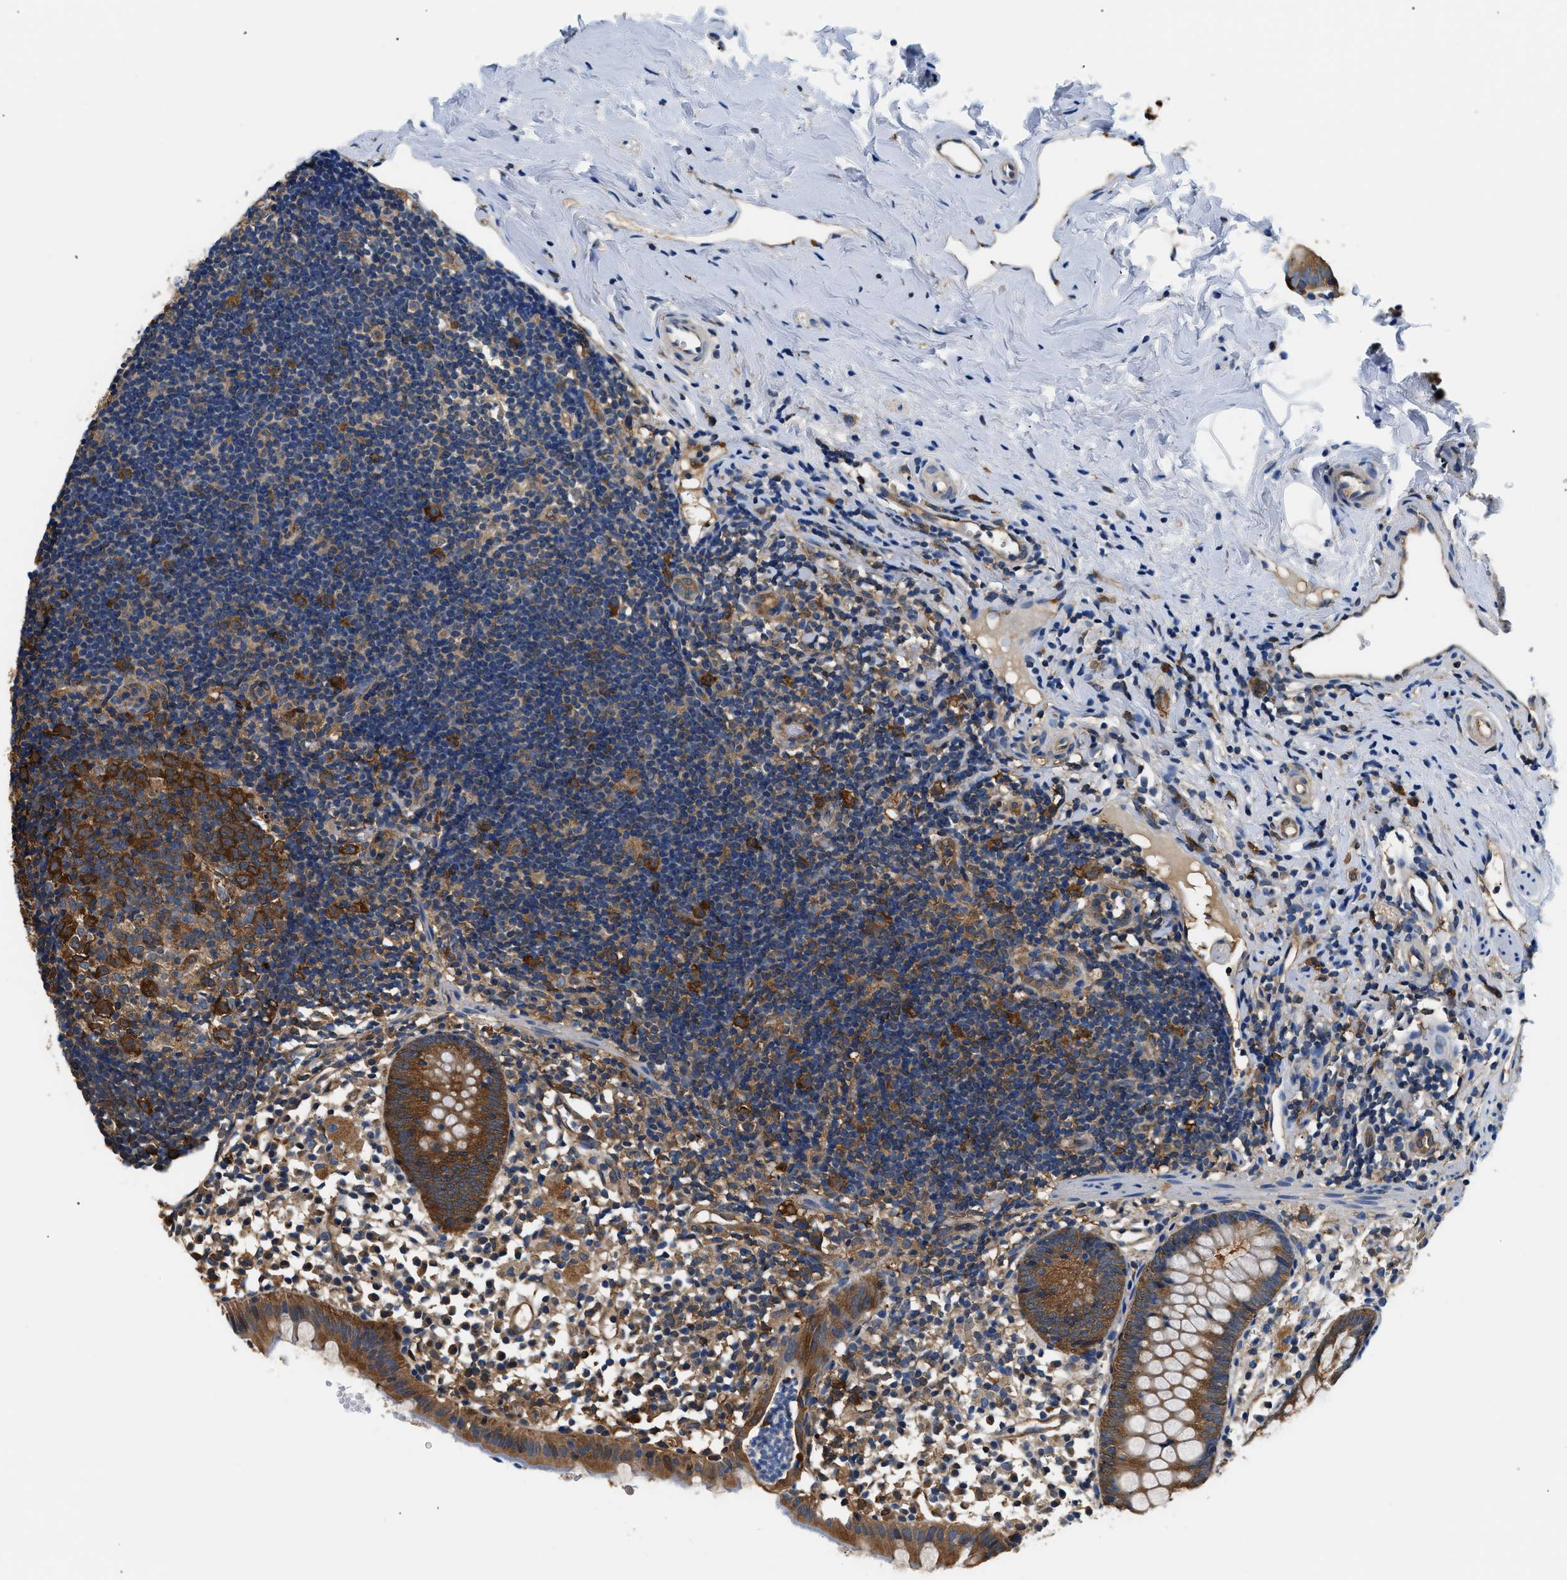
{"staining": {"intensity": "strong", "quantity": ">75%", "location": "cytoplasmic/membranous"}, "tissue": "appendix", "cell_type": "Glandular cells", "image_type": "normal", "snomed": [{"axis": "morphology", "description": "Normal tissue, NOS"}, {"axis": "topography", "description": "Appendix"}], "caption": "Appendix stained with DAB (3,3'-diaminobenzidine) IHC exhibits high levels of strong cytoplasmic/membranous positivity in approximately >75% of glandular cells.", "gene": "PPP2R1B", "patient": {"sex": "female", "age": 20}}